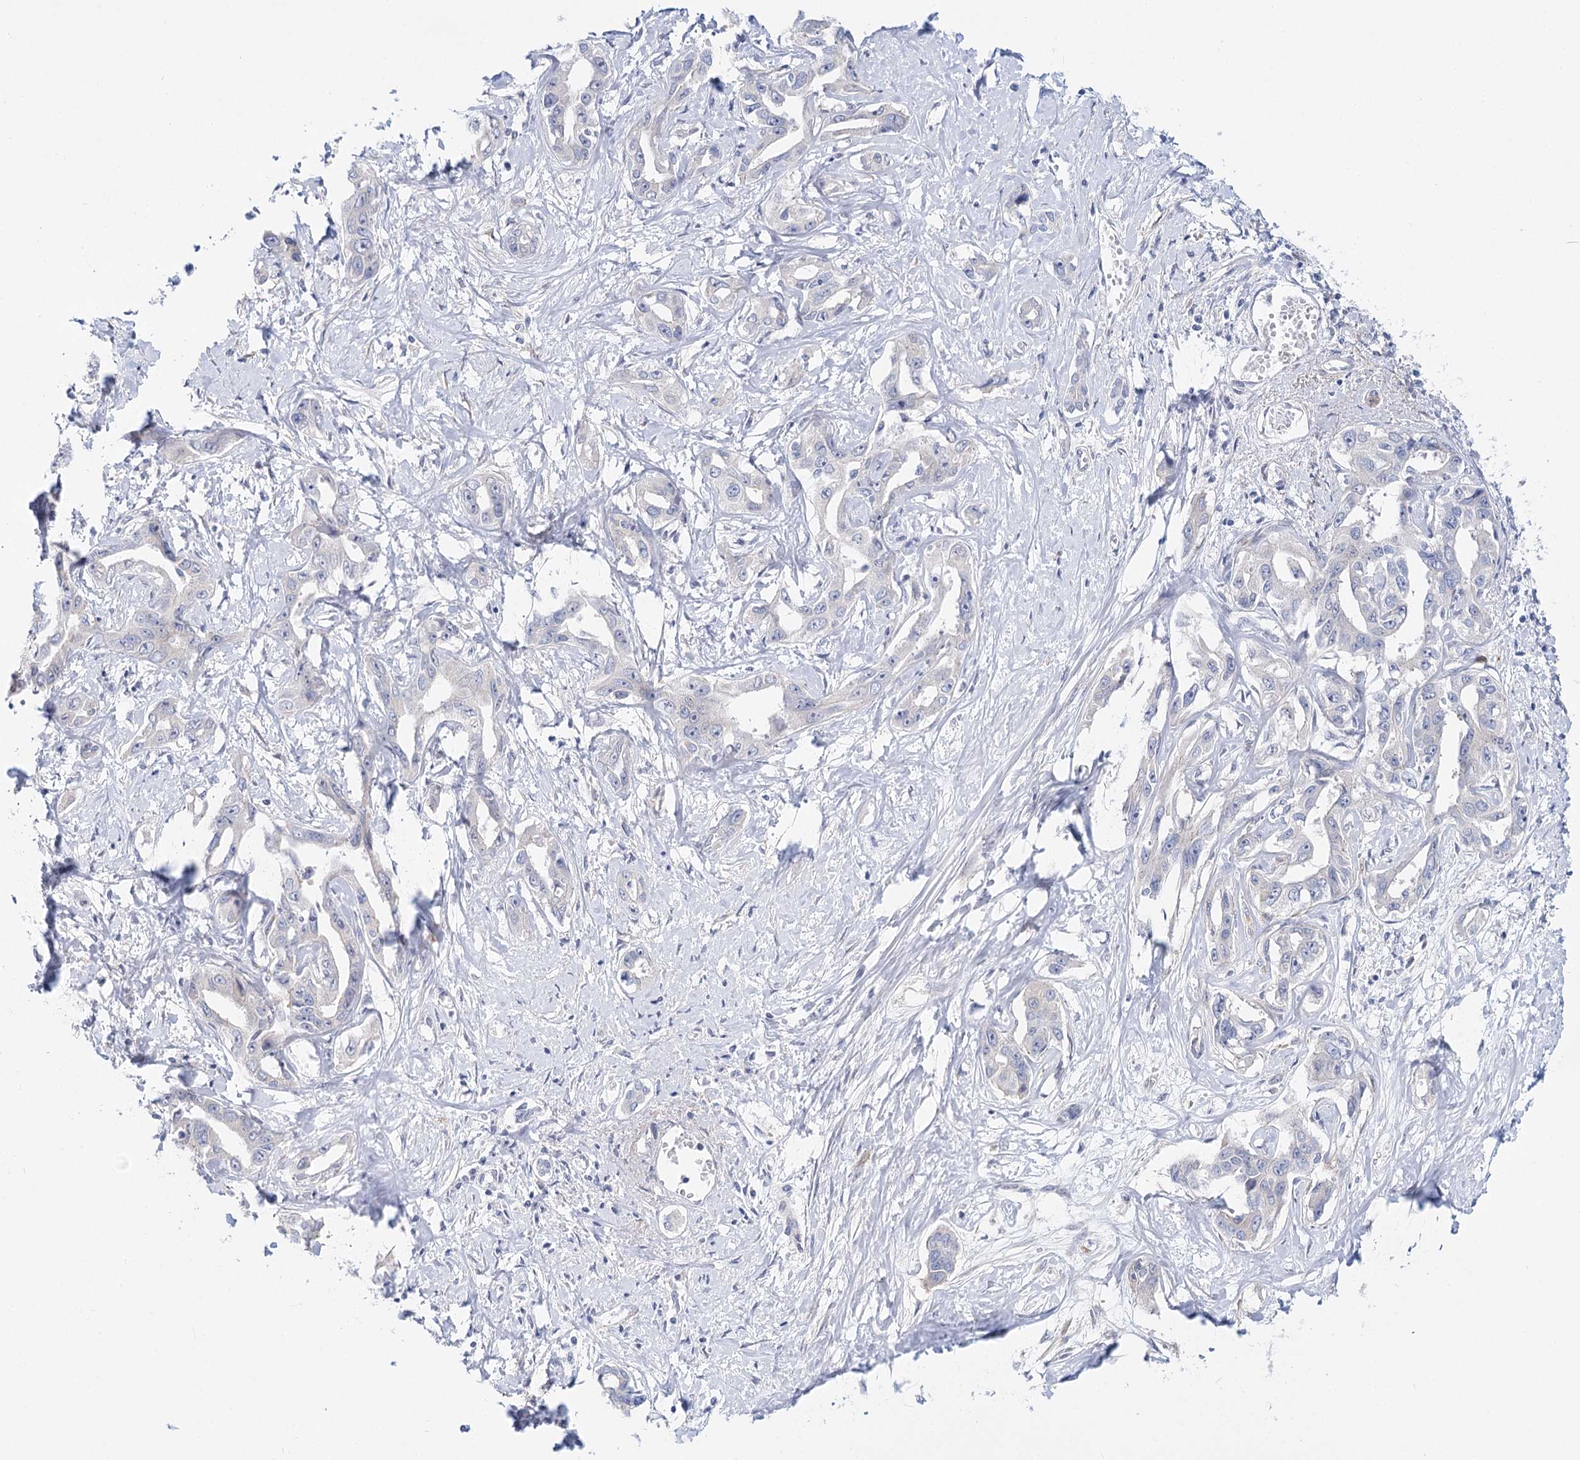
{"staining": {"intensity": "negative", "quantity": "none", "location": "none"}, "tissue": "liver cancer", "cell_type": "Tumor cells", "image_type": "cancer", "snomed": [{"axis": "morphology", "description": "Cholangiocarcinoma"}, {"axis": "topography", "description": "Liver"}], "caption": "This histopathology image is of liver cancer stained with IHC to label a protein in brown with the nuclei are counter-stained blue. There is no positivity in tumor cells.", "gene": "TEX12", "patient": {"sex": "male", "age": 59}}